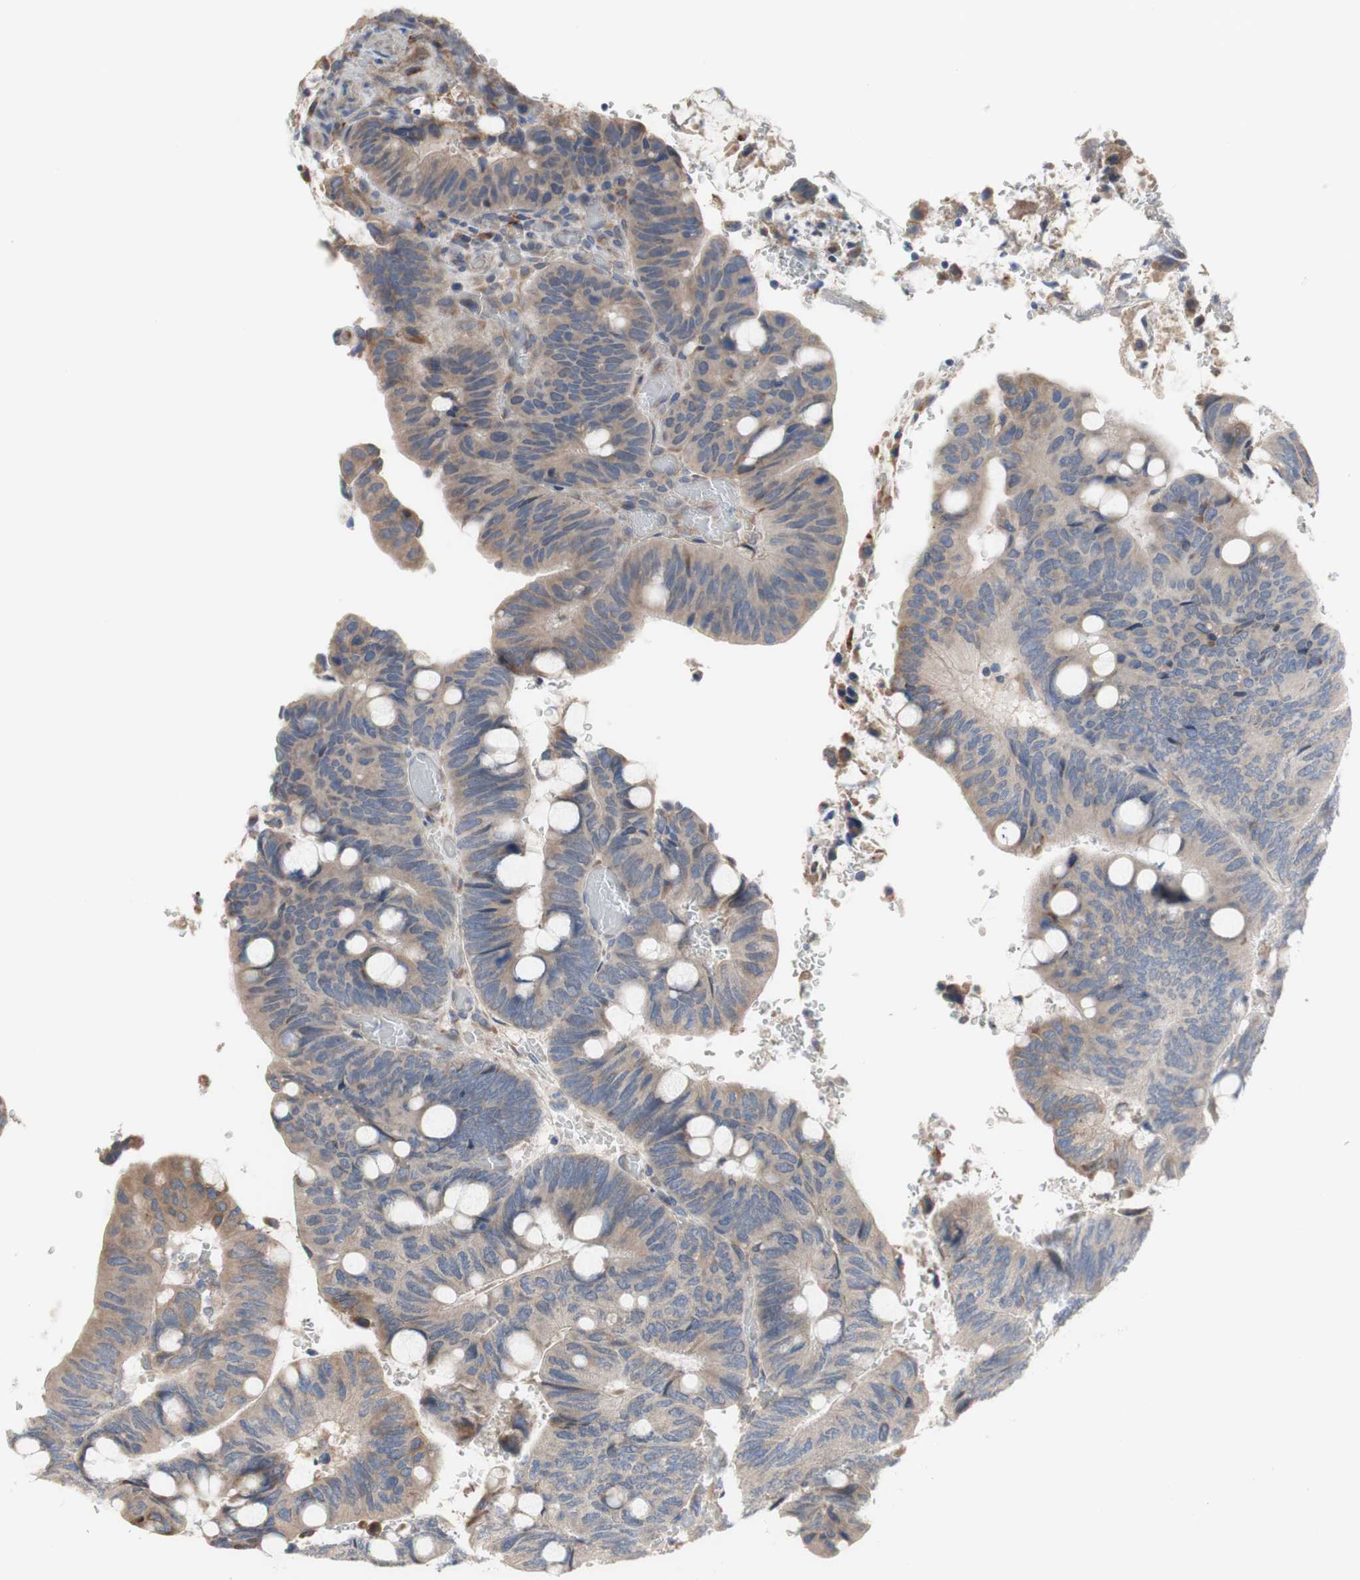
{"staining": {"intensity": "weak", "quantity": ">75%", "location": "cytoplasmic/membranous"}, "tissue": "colorectal cancer", "cell_type": "Tumor cells", "image_type": "cancer", "snomed": [{"axis": "morphology", "description": "Normal tissue, NOS"}, {"axis": "morphology", "description": "Adenocarcinoma, NOS"}, {"axis": "topography", "description": "Rectum"}, {"axis": "topography", "description": "Peripheral nerve tissue"}], "caption": "Immunohistochemistry of adenocarcinoma (colorectal) exhibits low levels of weak cytoplasmic/membranous positivity in approximately >75% of tumor cells.", "gene": "TTC14", "patient": {"sex": "male", "age": 92}}